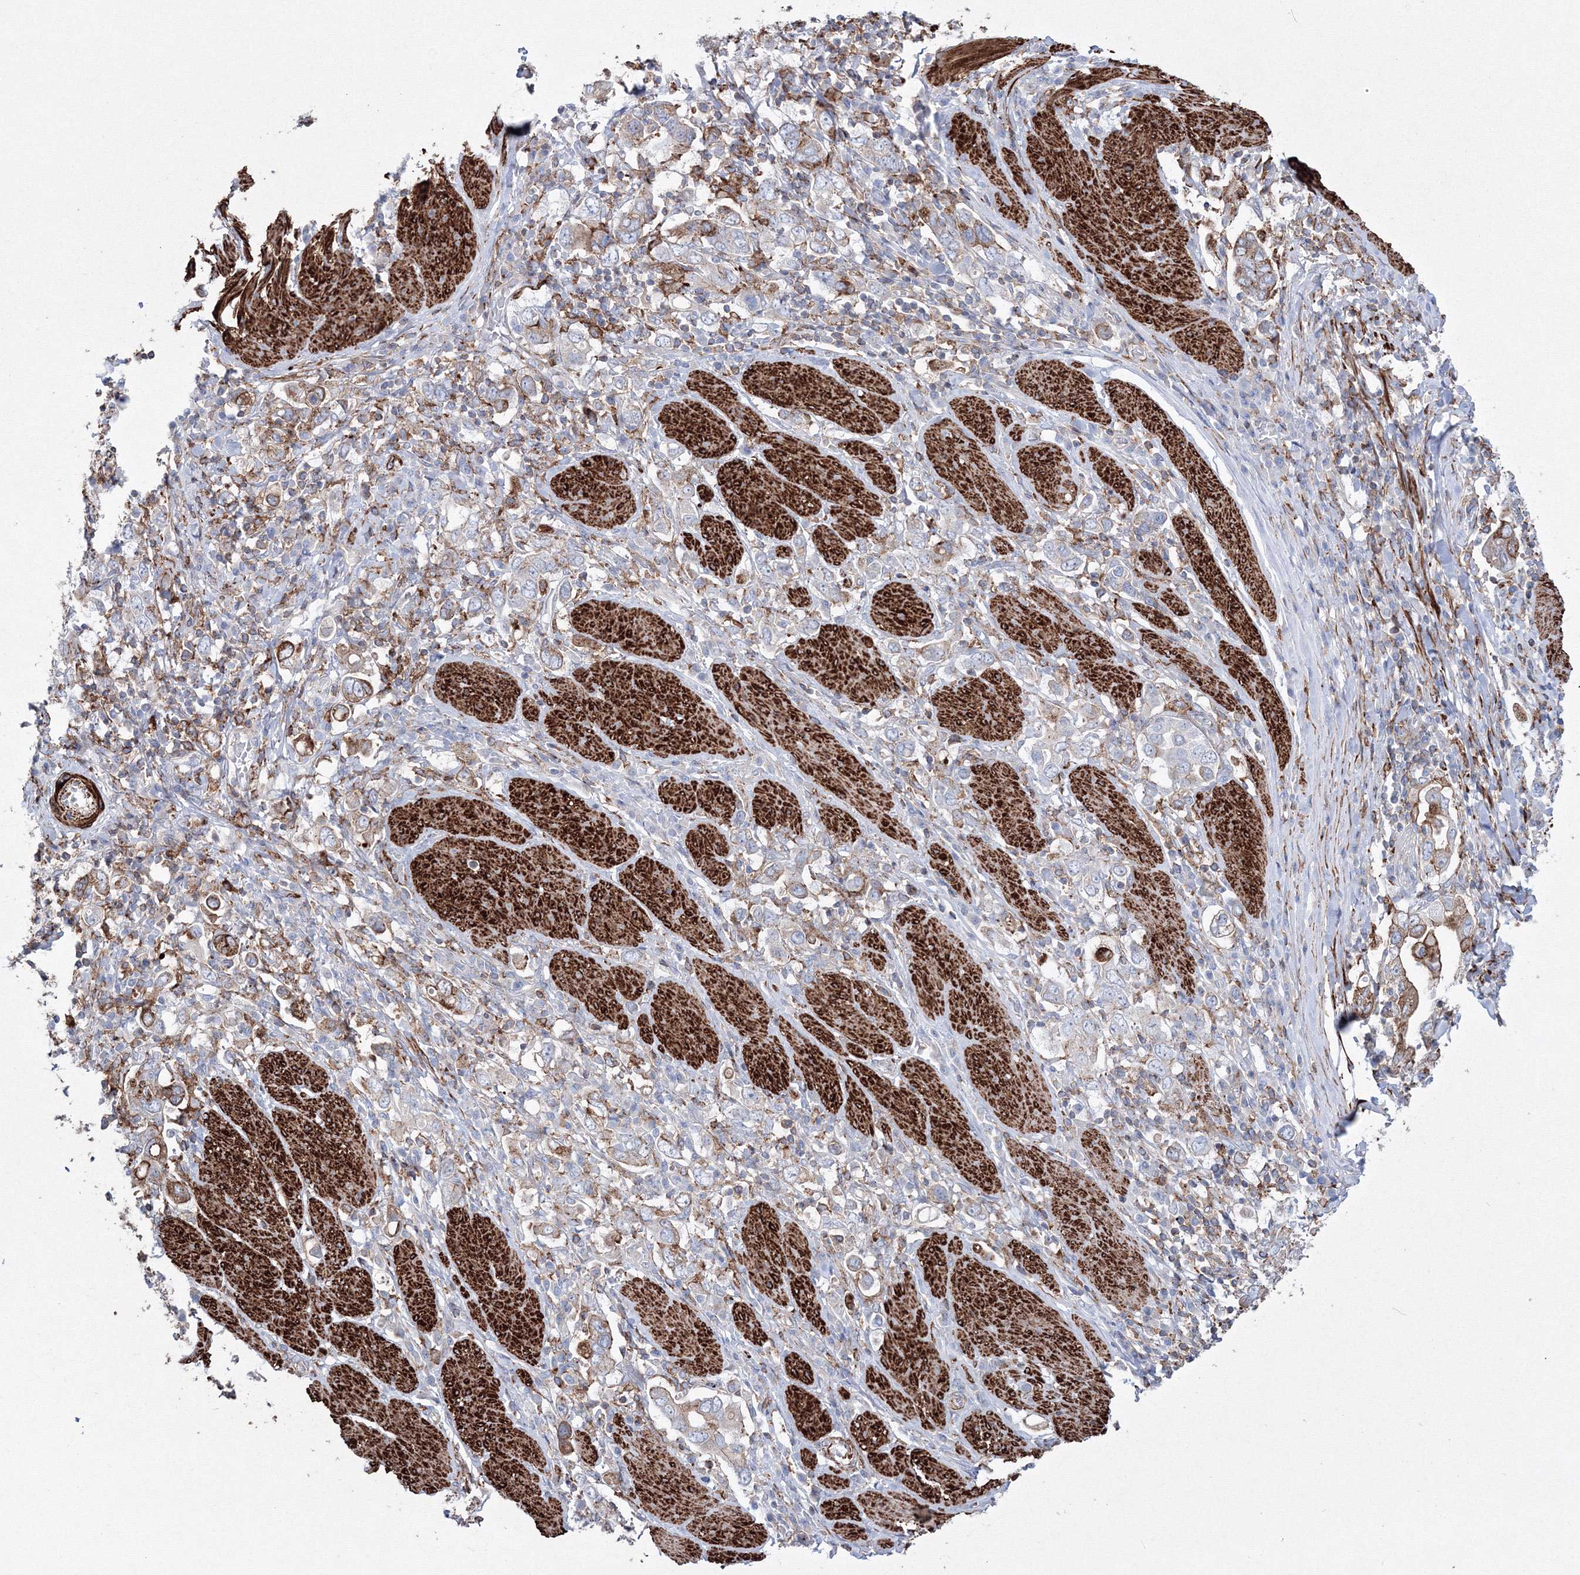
{"staining": {"intensity": "moderate", "quantity": "<25%", "location": "cytoplasmic/membranous"}, "tissue": "stomach cancer", "cell_type": "Tumor cells", "image_type": "cancer", "snomed": [{"axis": "morphology", "description": "Adenocarcinoma, NOS"}, {"axis": "topography", "description": "Stomach, upper"}], "caption": "A low amount of moderate cytoplasmic/membranous positivity is identified in about <25% of tumor cells in stomach cancer tissue.", "gene": "GPR82", "patient": {"sex": "male", "age": 62}}